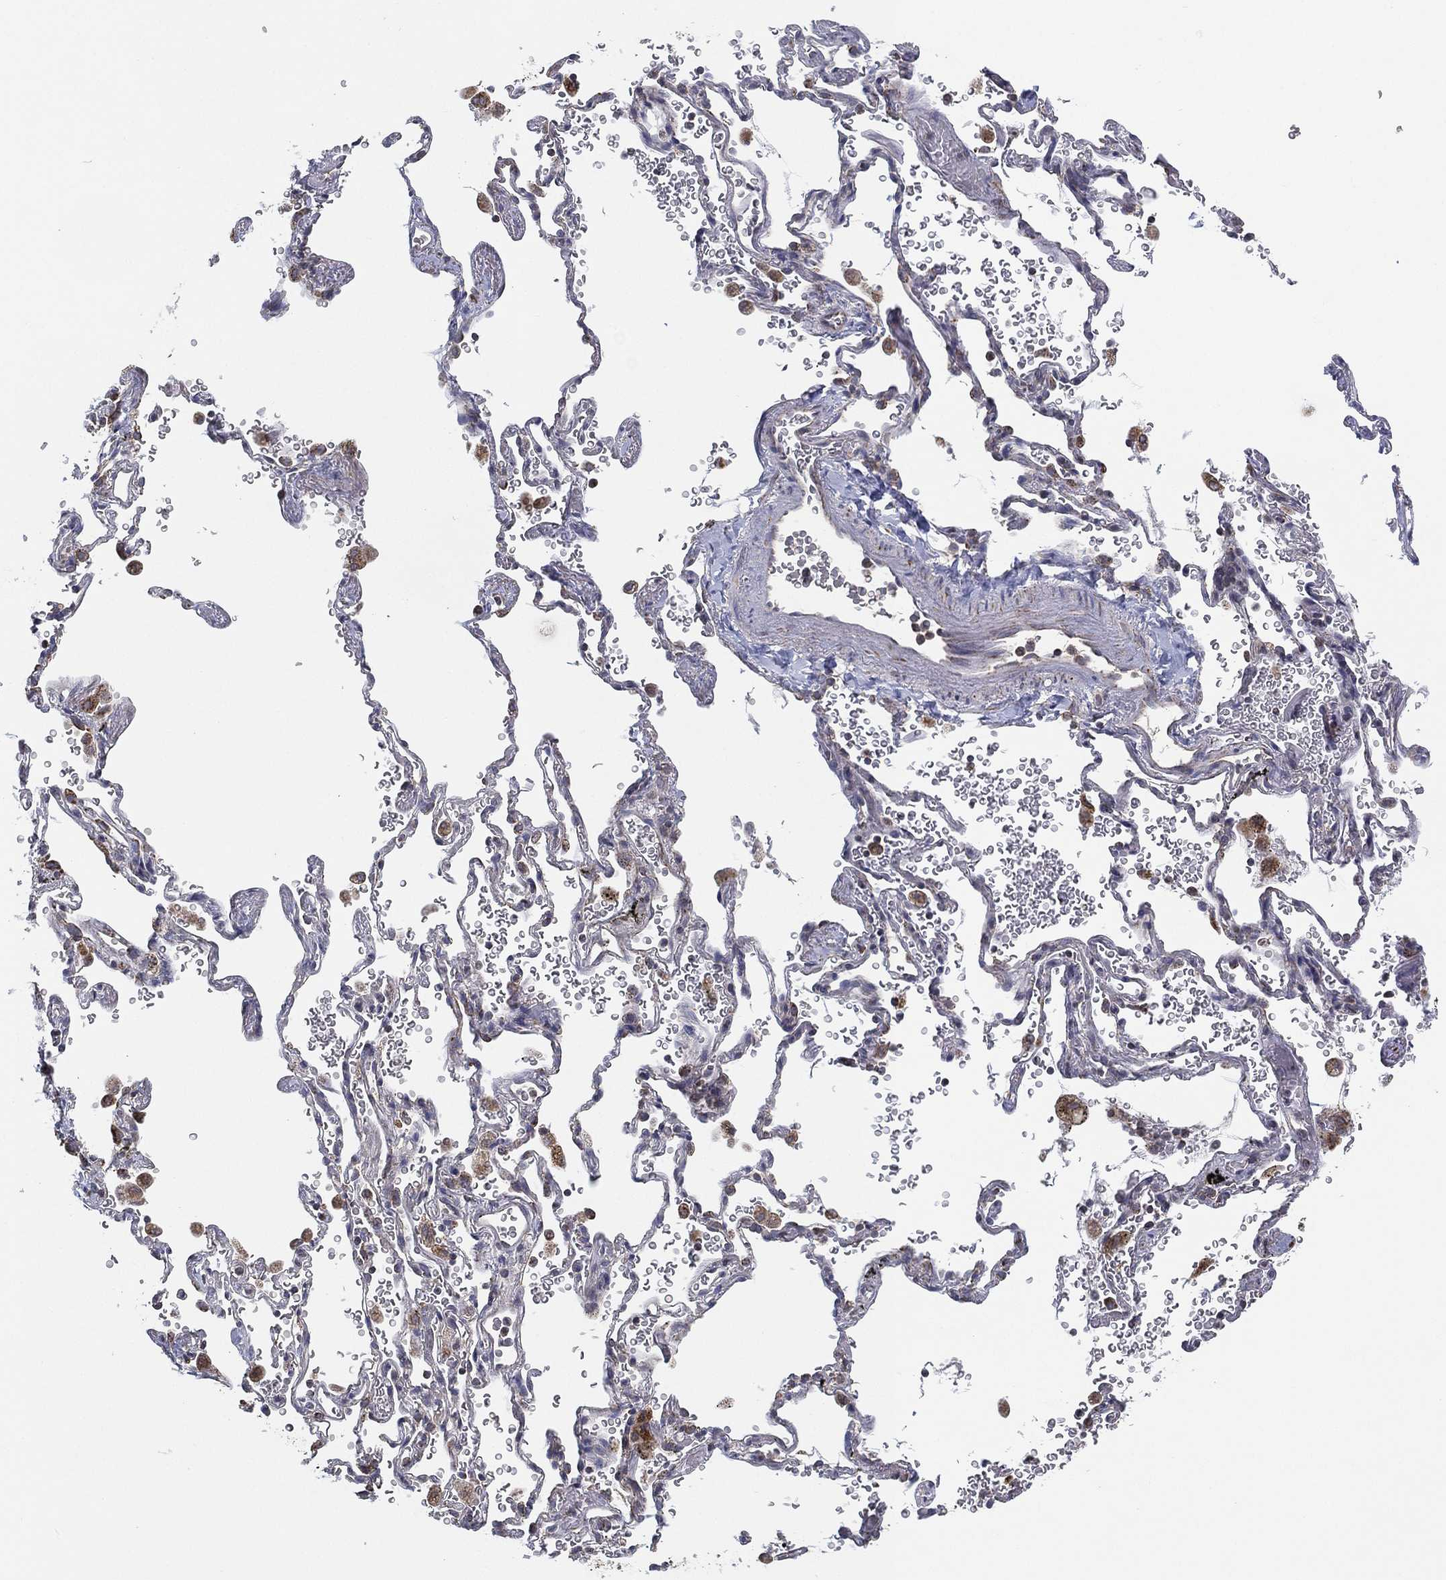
{"staining": {"intensity": "negative", "quantity": "none", "location": "none"}, "tissue": "adipose tissue", "cell_type": "Adipocytes", "image_type": "normal", "snomed": [{"axis": "morphology", "description": "Normal tissue, NOS"}, {"axis": "morphology", "description": "Adenocarcinoma, NOS"}, {"axis": "topography", "description": "Cartilage tissue"}, {"axis": "topography", "description": "Lung"}], "caption": "Adipocytes show no significant protein expression in normal adipose tissue. (DAB immunohistochemistry (IHC) visualized using brightfield microscopy, high magnification).", "gene": "PSMG4", "patient": {"sex": "male", "age": 59}}